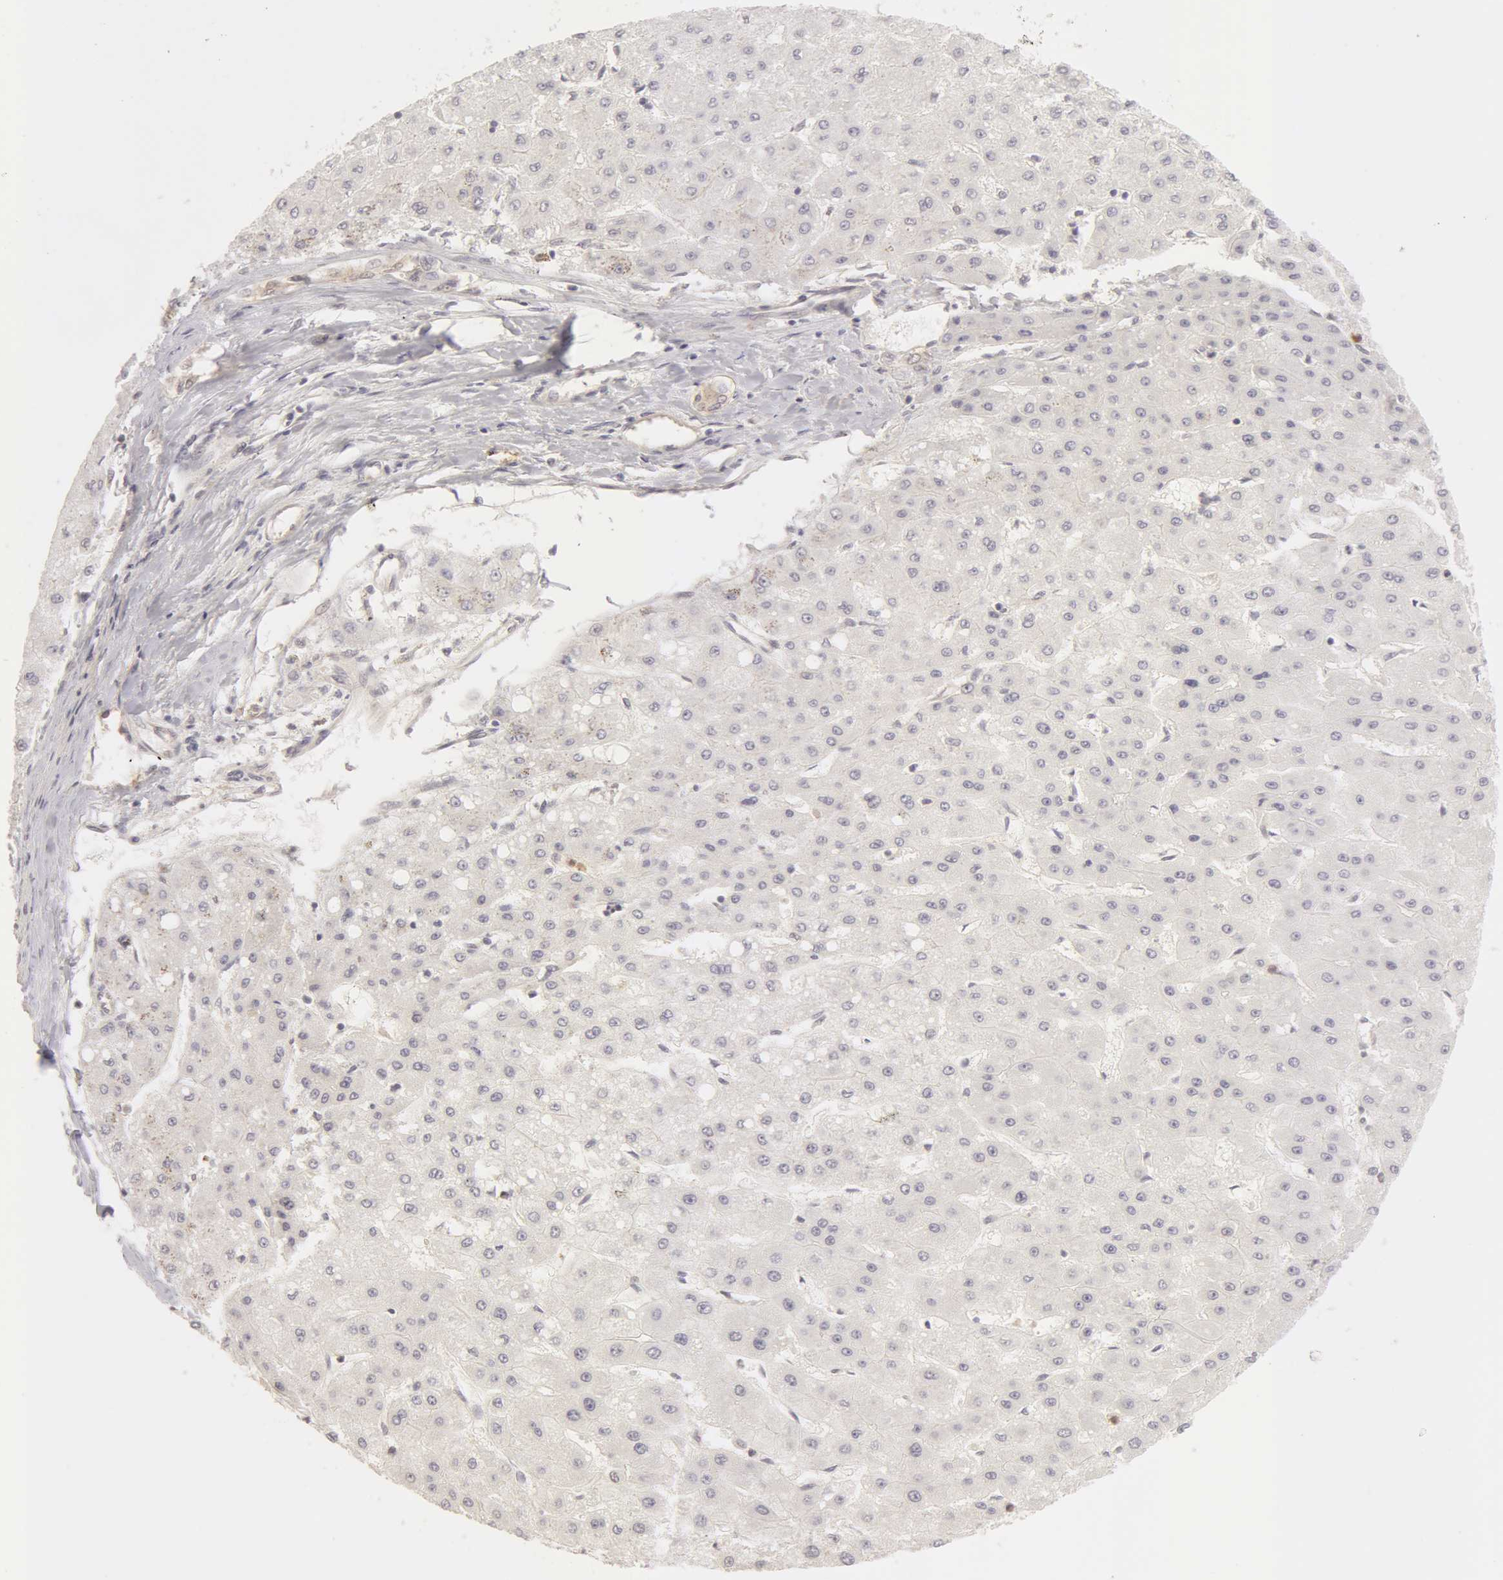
{"staining": {"intensity": "negative", "quantity": "none", "location": "none"}, "tissue": "liver cancer", "cell_type": "Tumor cells", "image_type": "cancer", "snomed": [{"axis": "morphology", "description": "Carcinoma, Hepatocellular, NOS"}, {"axis": "topography", "description": "Liver"}], "caption": "DAB (3,3'-diaminobenzidine) immunohistochemical staining of human liver cancer exhibits no significant positivity in tumor cells.", "gene": "ADAM10", "patient": {"sex": "female", "age": 52}}